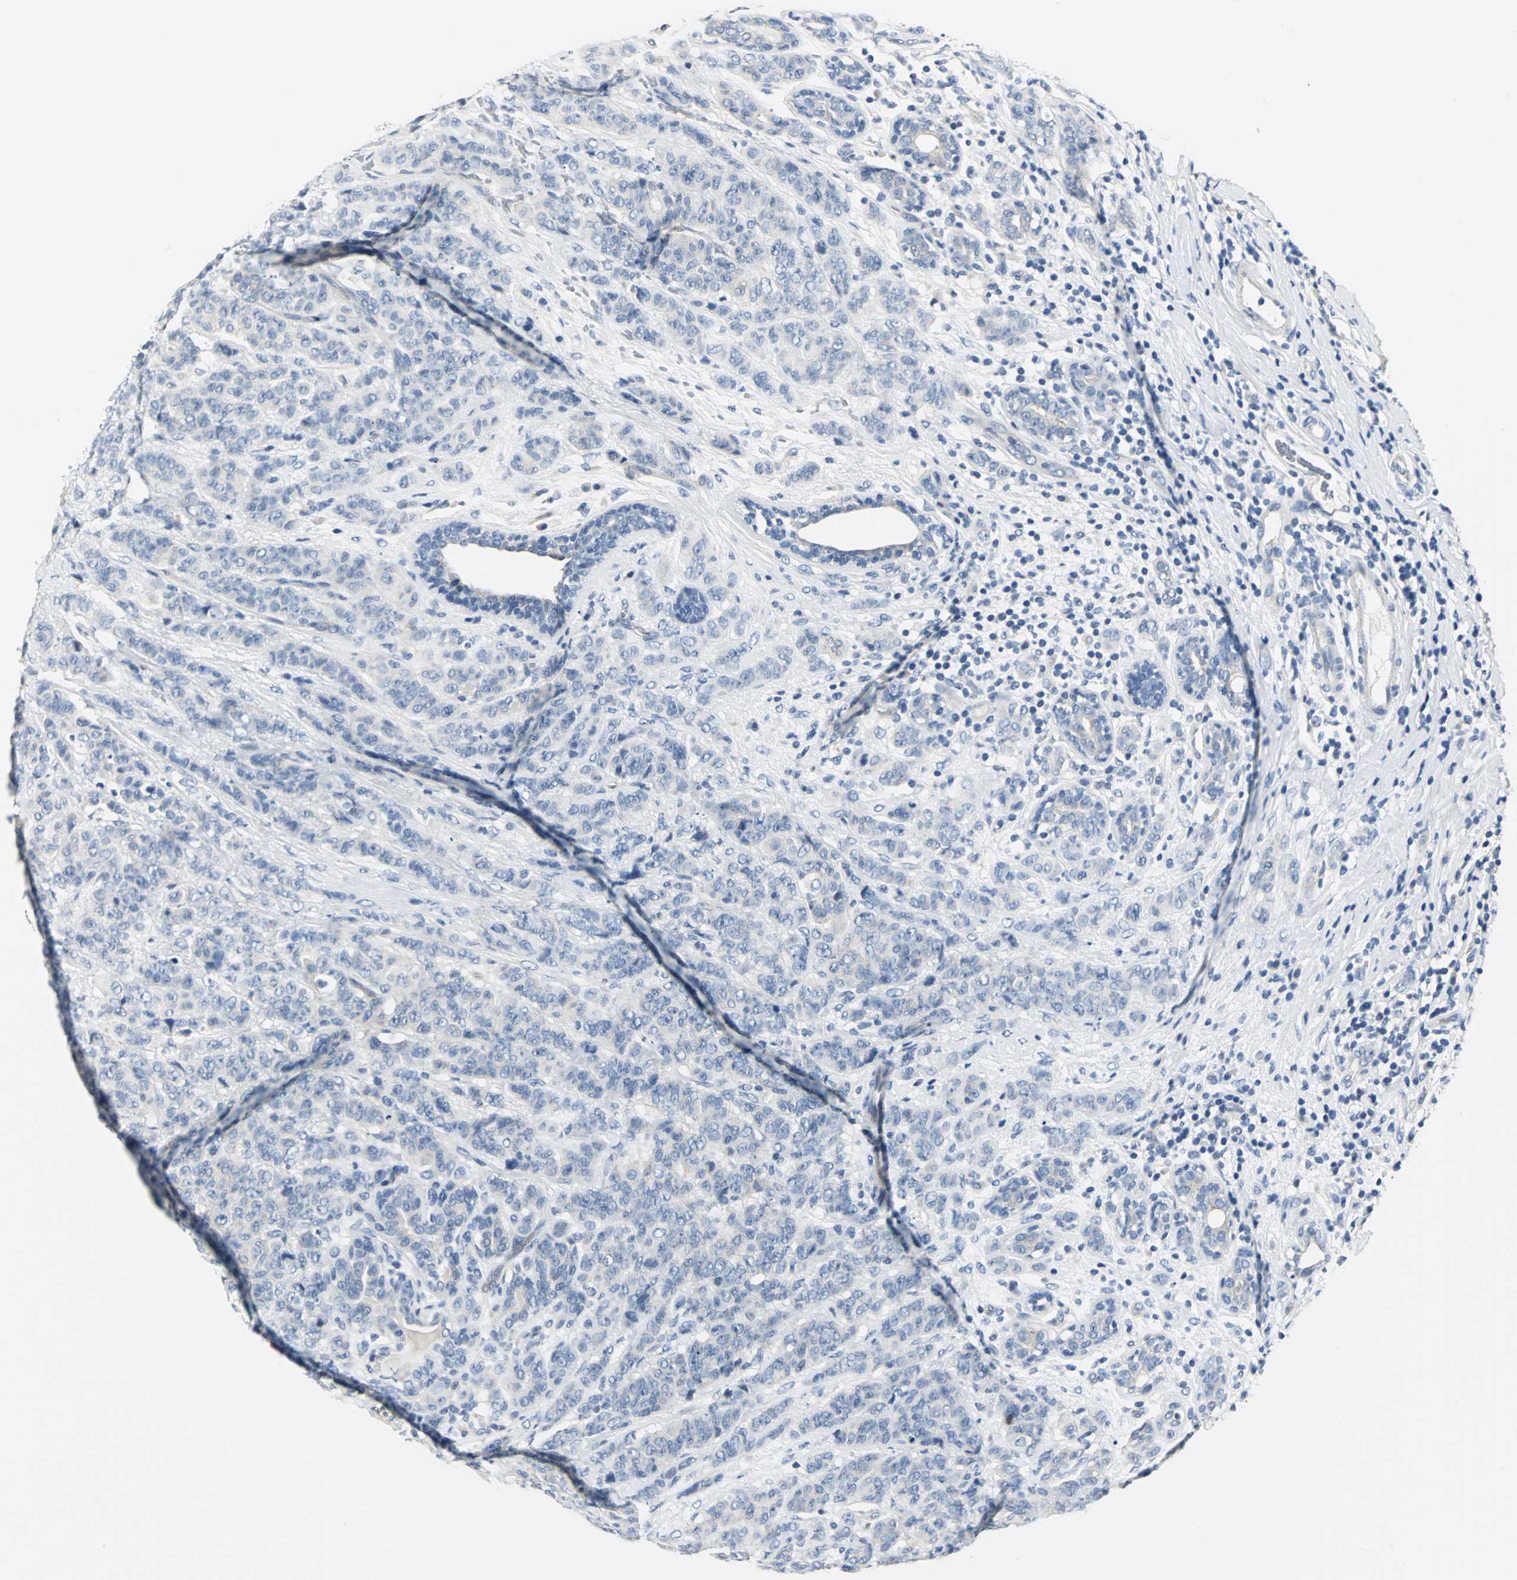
{"staining": {"intensity": "negative", "quantity": "none", "location": "none"}, "tissue": "breast cancer", "cell_type": "Tumor cells", "image_type": "cancer", "snomed": [{"axis": "morphology", "description": "Duct carcinoma"}, {"axis": "topography", "description": "Breast"}], "caption": "This image is of infiltrating ductal carcinoma (breast) stained with immunohistochemistry to label a protein in brown with the nuclei are counter-stained blue. There is no expression in tumor cells.", "gene": "RIPOR1", "patient": {"sex": "female", "age": 40}}